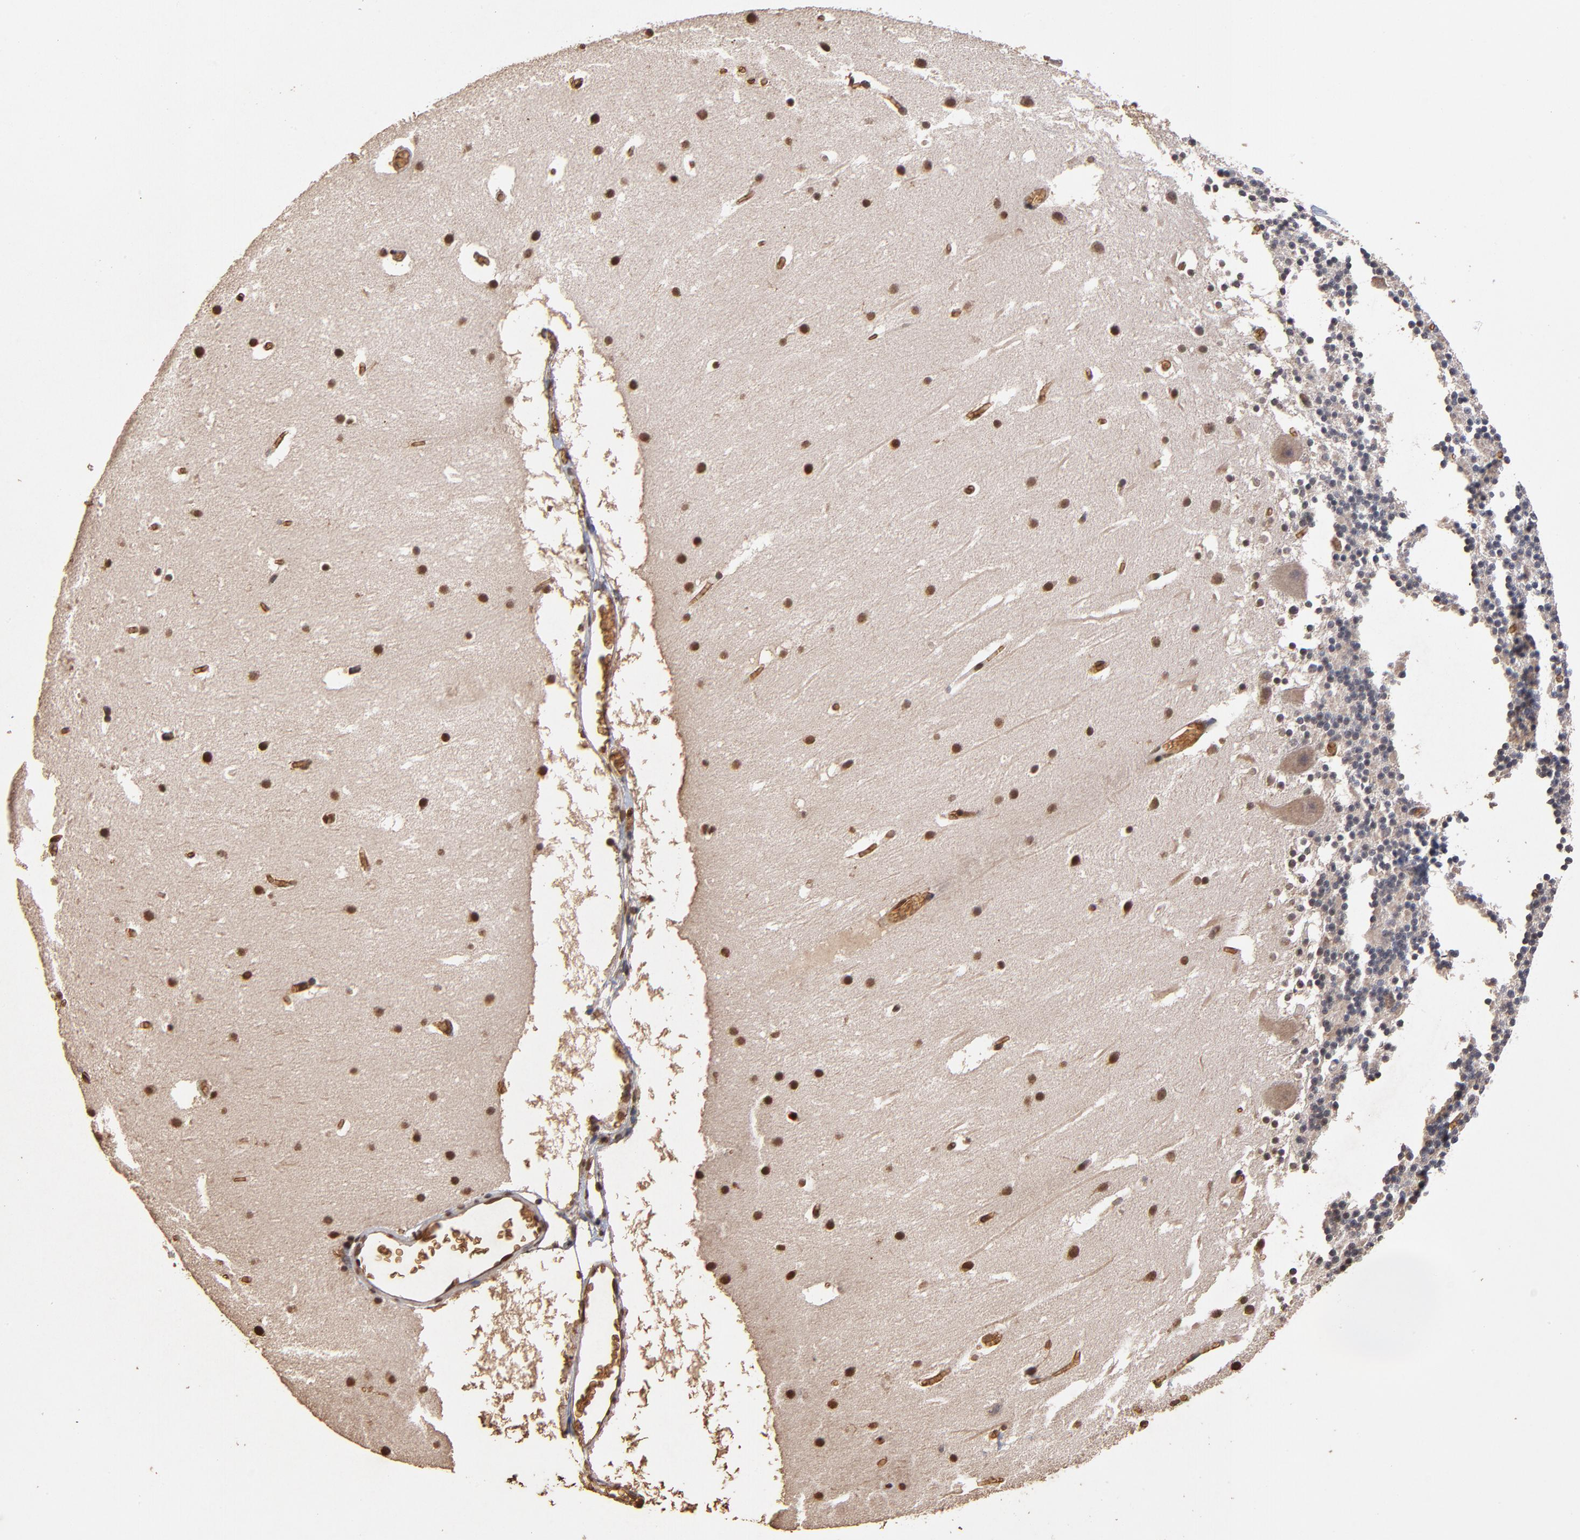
{"staining": {"intensity": "negative", "quantity": "none", "location": "none"}, "tissue": "cerebellum", "cell_type": "Cells in granular layer", "image_type": "normal", "snomed": [{"axis": "morphology", "description": "Normal tissue, NOS"}, {"axis": "topography", "description": "Cerebellum"}], "caption": "An IHC photomicrograph of normal cerebellum is shown. There is no staining in cells in granular layer of cerebellum. (Immunohistochemistry, brightfield microscopy, high magnification).", "gene": "CASP1", "patient": {"sex": "male", "age": 45}}